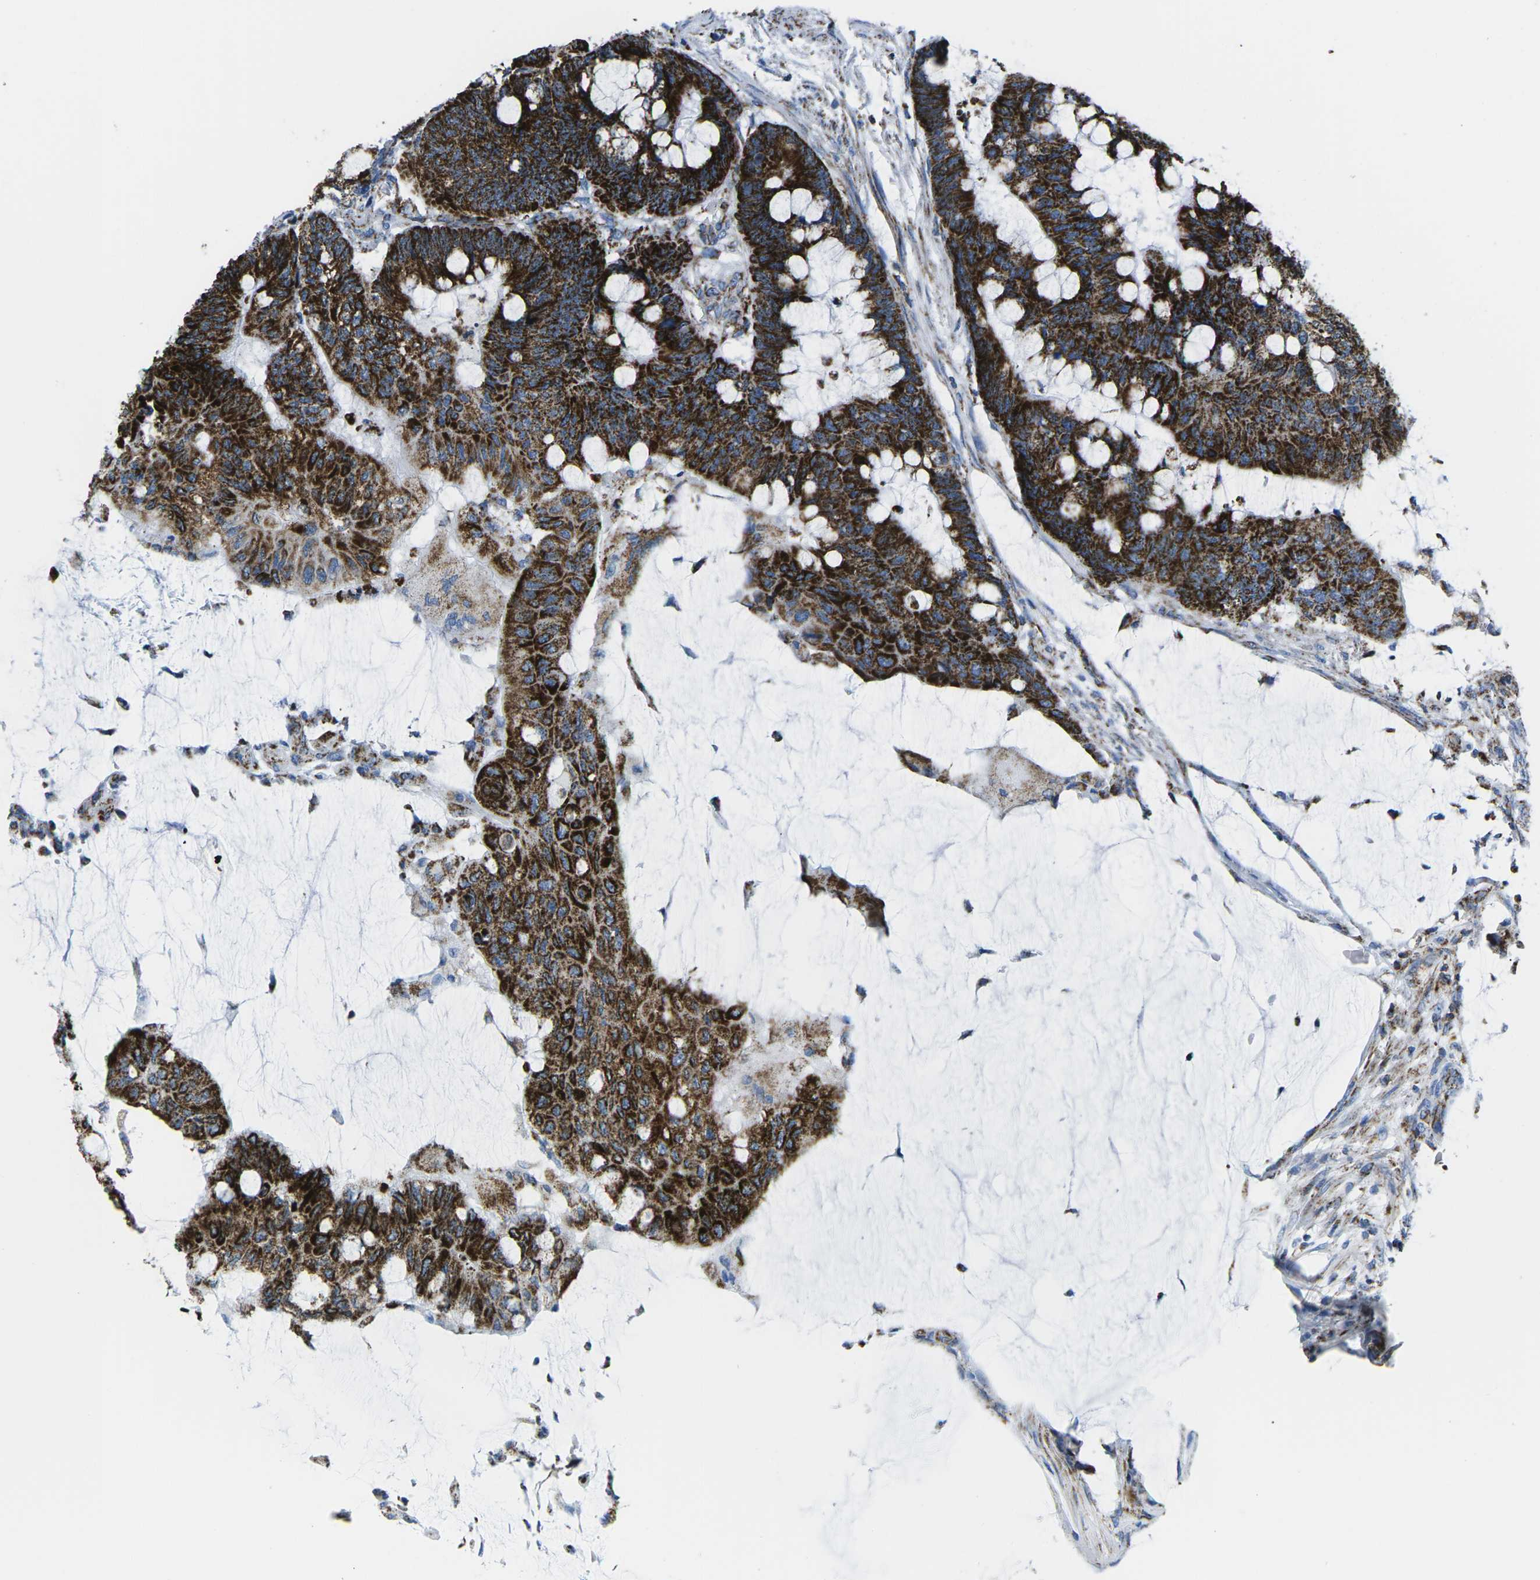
{"staining": {"intensity": "strong", "quantity": ">75%", "location": "cytoplasmic/membranous"}, "tissue": "colorectal cancer", "cell_type": "Tumor cells", "image_type": "cancer", "snomed": [{"axis": "morphology", "description": "Normal tissue, NOS"}, {"axis": "morphology", "description": "Adenocarcinoma, NOS"}, {"axis": "topography", "description": "Rectum"}], "caption": "Immunohistochemistry photomicrograph of neoplastic tissue: human colorectal cancer stained using immunohistochemistry displays high levels of strong protein expression localized specifically in the cytoplasmic/membranous of tumor cells, appearing as a cytoplasmic/membranous brown color.", "gene": "COX6C", "patient": {"sex": "male", "age": 92}}